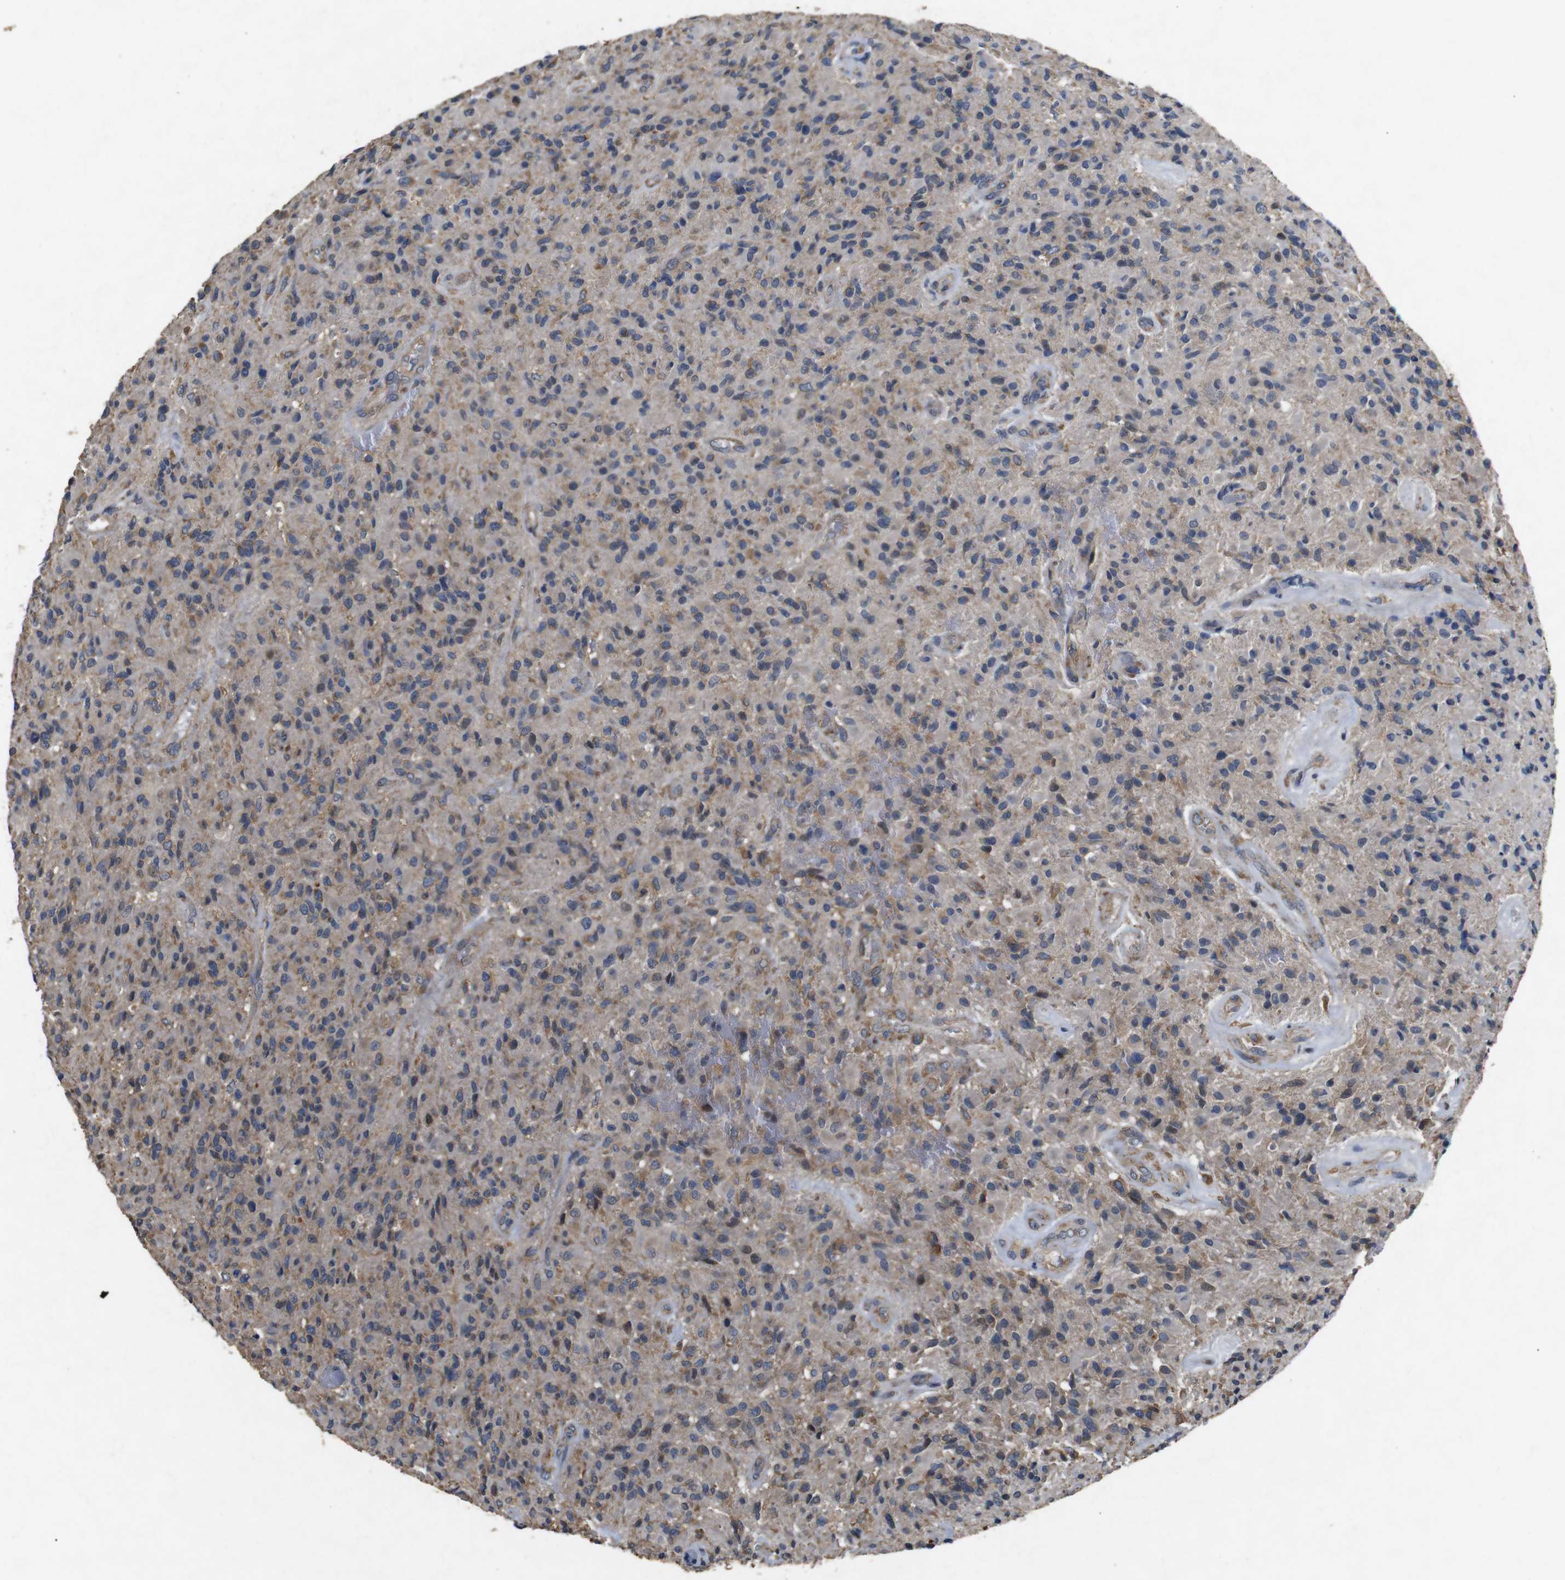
{"staining": {"intensity": "moderate", "quantity": ">75%", "location": "cytoplasmic/membranous"}, "tissue": "glioma", "cell_type": "Tumor cells", "image_type": "cancer", "snomed": [{"axis": "morphology", "description": "Glioma, malignant, High grade"}, {"axis": "topography", "description": "Brain"}], "caption": "DAB immunohistochemical staining of malignant glioma (high-grade) shows moderate cytoplasmic/membranous protein staining in about >75% of tumor cells.", "gene": "BNIP3", "patient": {"sex": "male", "age": 71}}